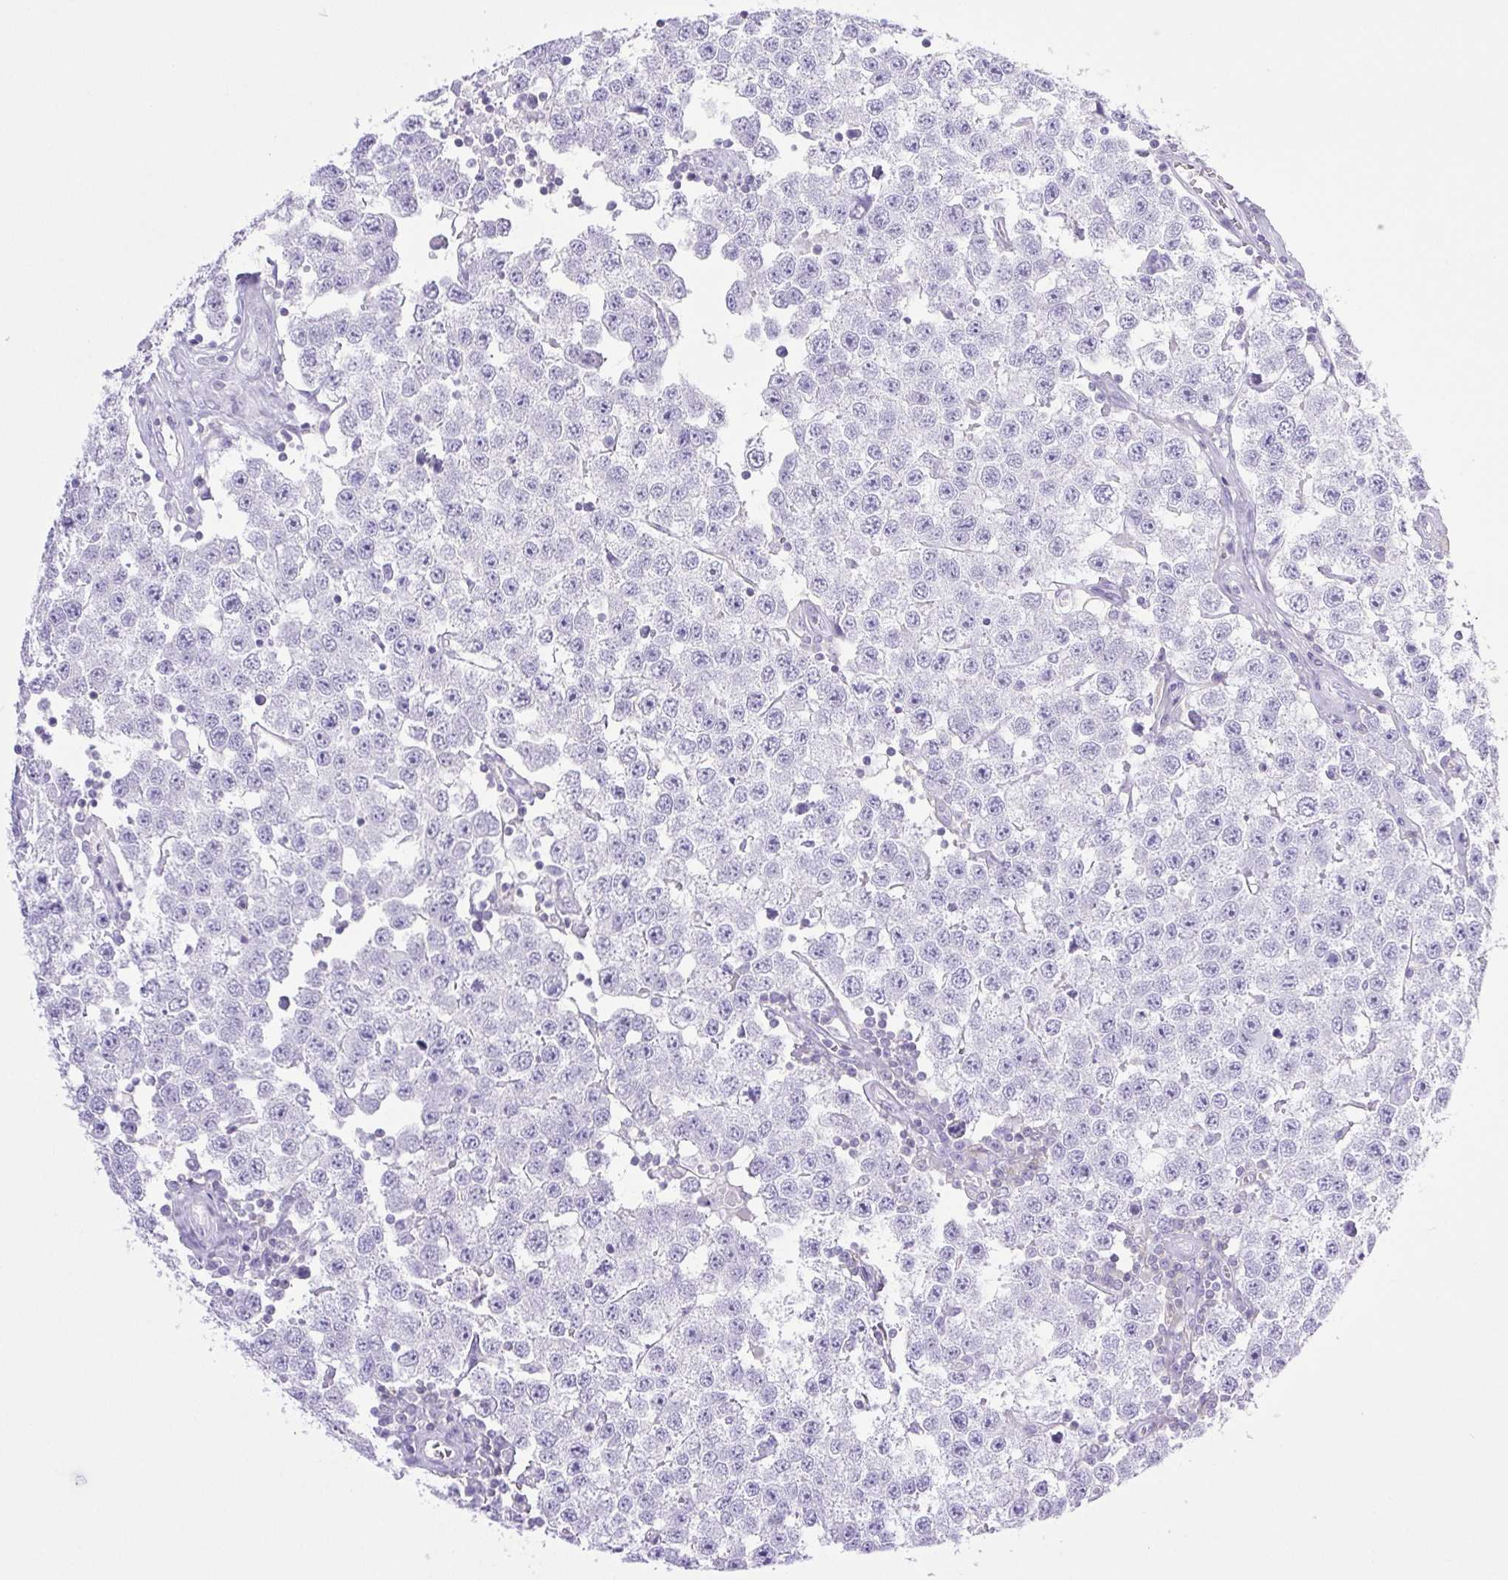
{"staining": {"intensity": "negative", "quantity": "none", "location": "none"}, "tissue": "testis cancer", "cell_type": "Tumor cells", "image_type": "cancer", "snomed": [{"axis": "morphology", "description": "Seminoma, NOS"}, {"axis": "topography", "description": "Testis"}], "caption": "This is an IHC image of human testis seminoma. There is no expression in tumor cells.", "gene": "SYNPR", "patient": {"sex": "male", "age": 34}}